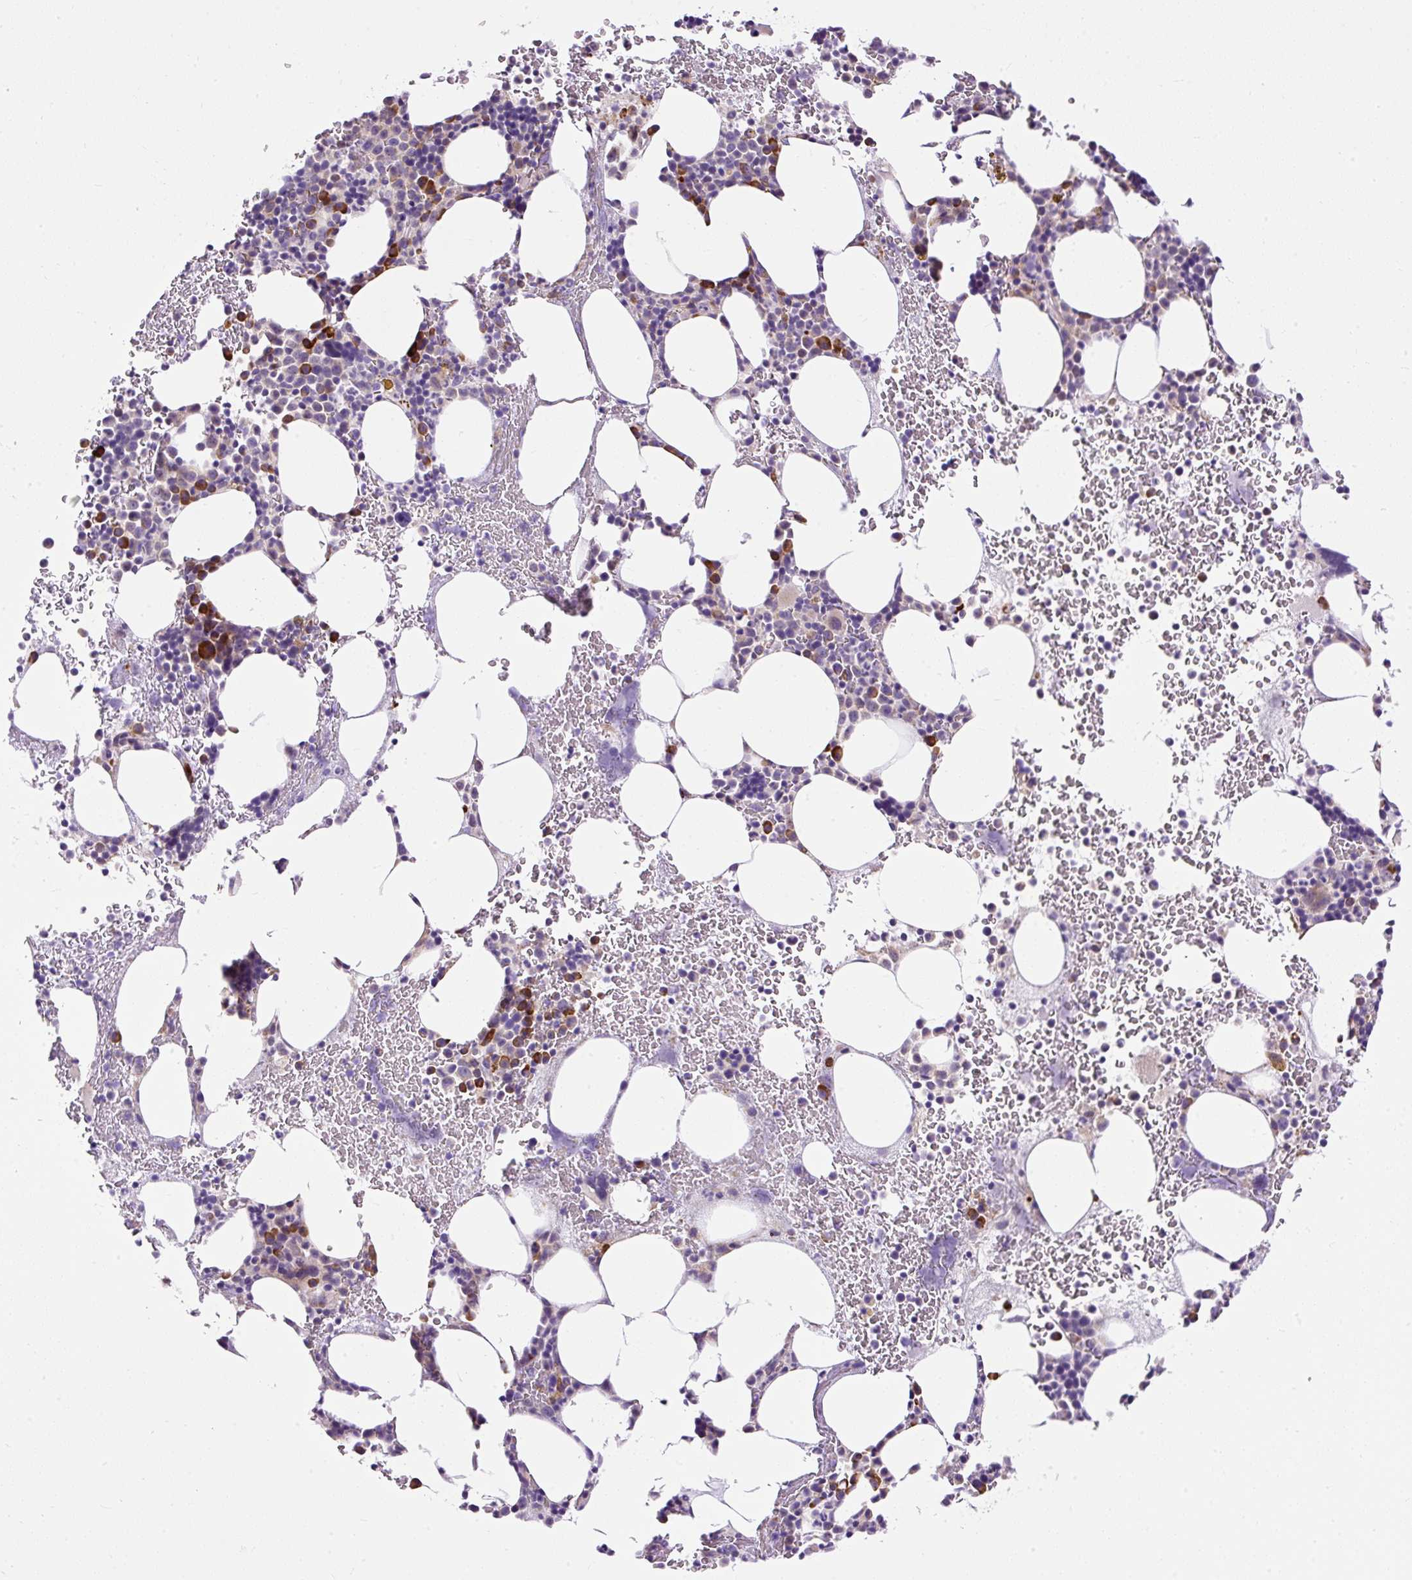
{"staining": {"intensity": "strong", "quantity": "<25%", "location": "cytoplasmic/membranous"}, "tissue": "bone marrow", "cell_type": "Hematopoietic cells", "image_type": "normal", "snomed": [{"axis": "morphology", "description": "Normal tissue, NOS"}, {"axis": "topography", "description": "Bone marrow"}], "caption": "Strong cytoplasmic/membranous positivity is seen in about <25% of hematopoietic cells in normal bone marrow.", "gene": "FMC1", "patient": {"sex": "male", "age": 62}}